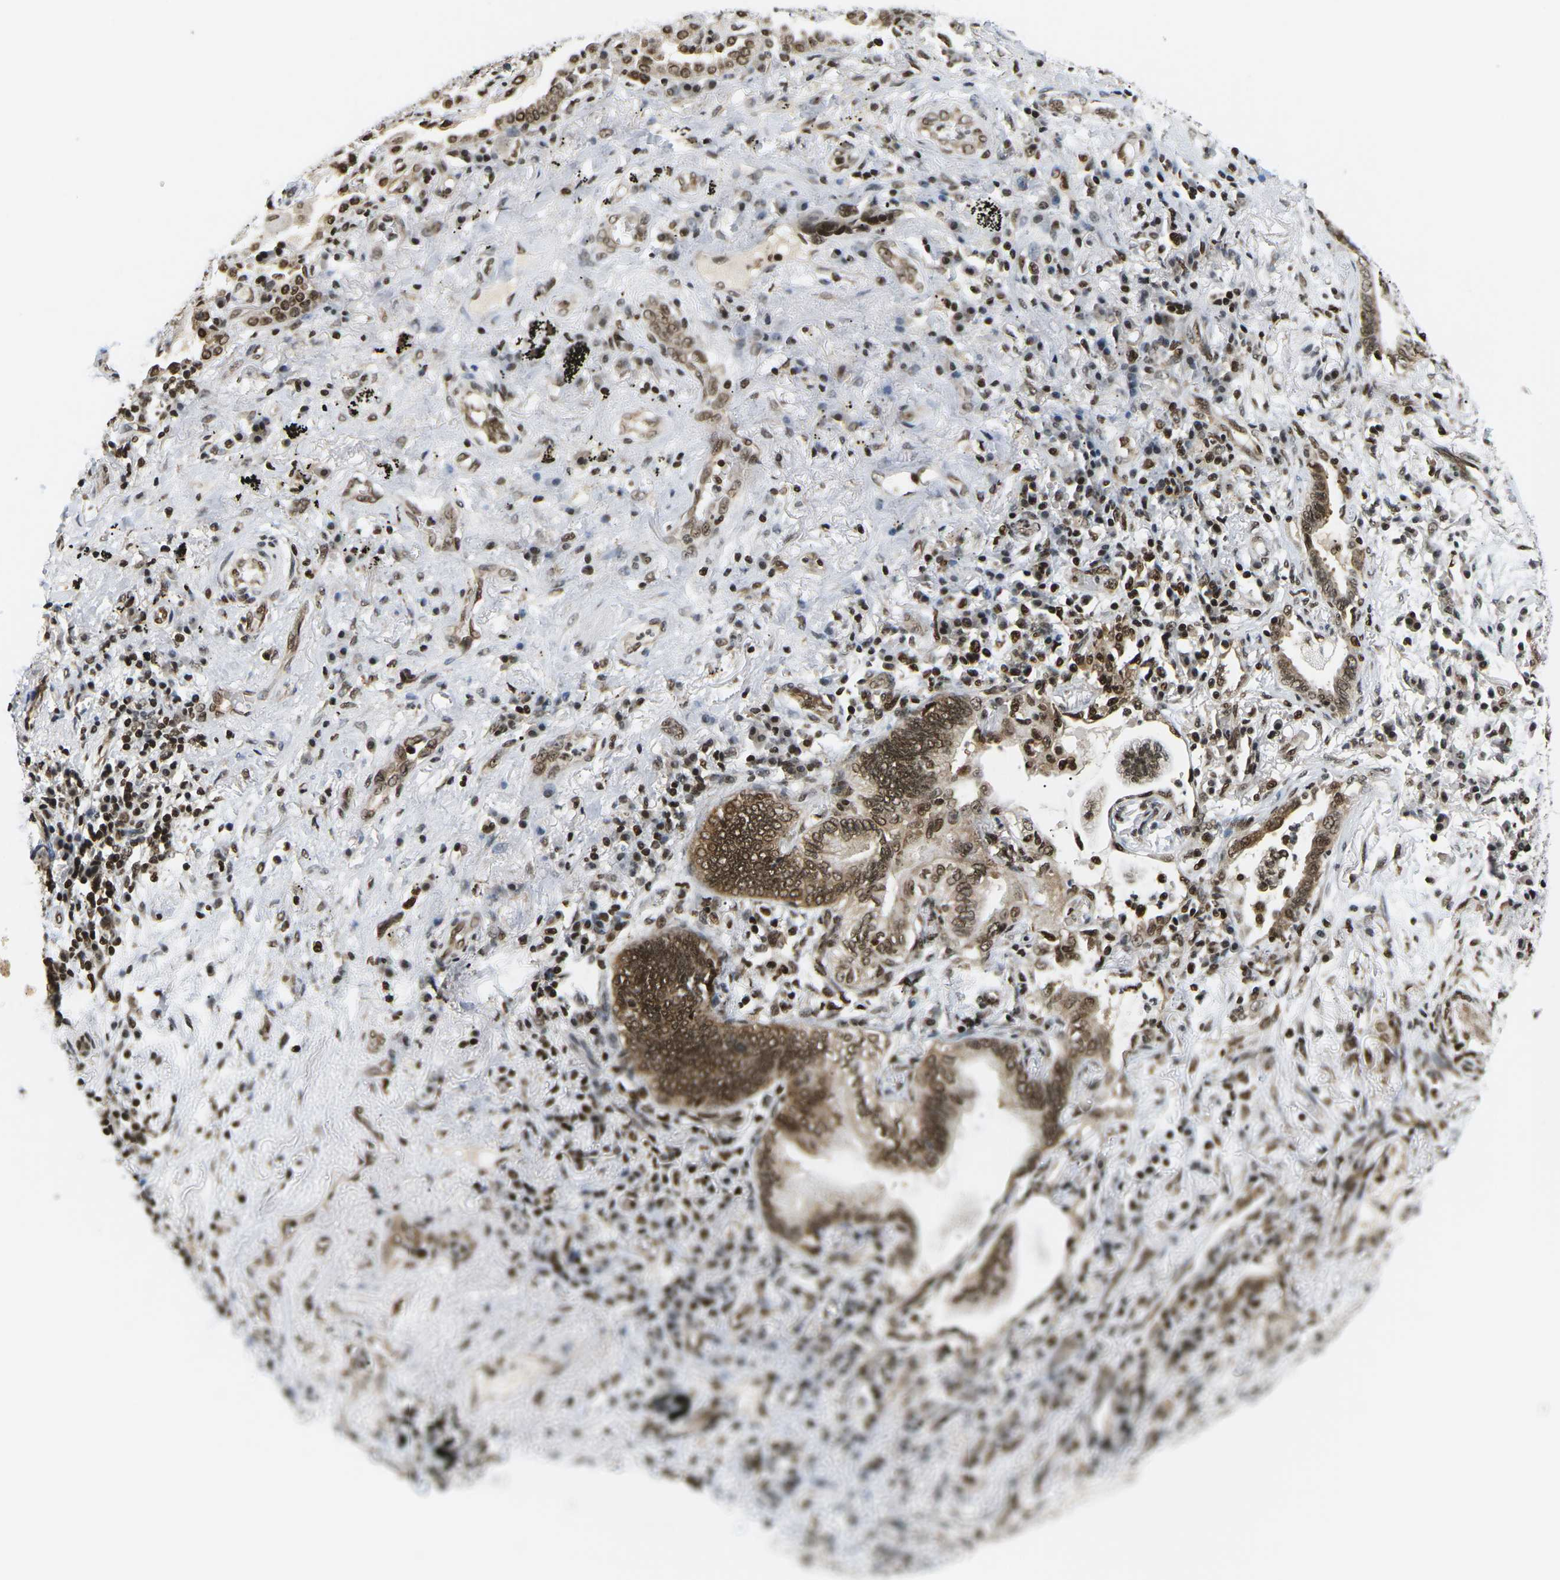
{"staining": {"intensity": "strong", "quantity": ">75%", "location": "cytoplasmic/membranous,nuclear"}, "tissue": "lung cancer", "cell_type": "Tumor cells", "image_type": "cancer", "snomed": [{"axis": "morphology", "description": "Normal tissue, NOS"}, {"axis": "morphology", "description": "Adenocarcinoma, NOS"}, {"axis": "topography", "description": "Bronchus"}, {"axis": "topography", "description": "Lung"}], "caption": "DAB (3,3'-diaminobenzidine) immunohistochemical staining of human lung cancer shows strong cytoplasmic/membranous and nuclear protein positivity in approximately >75% of tumor cells.", "gene": "CELF1", "patient": {"sex": "female", "age": 70}}